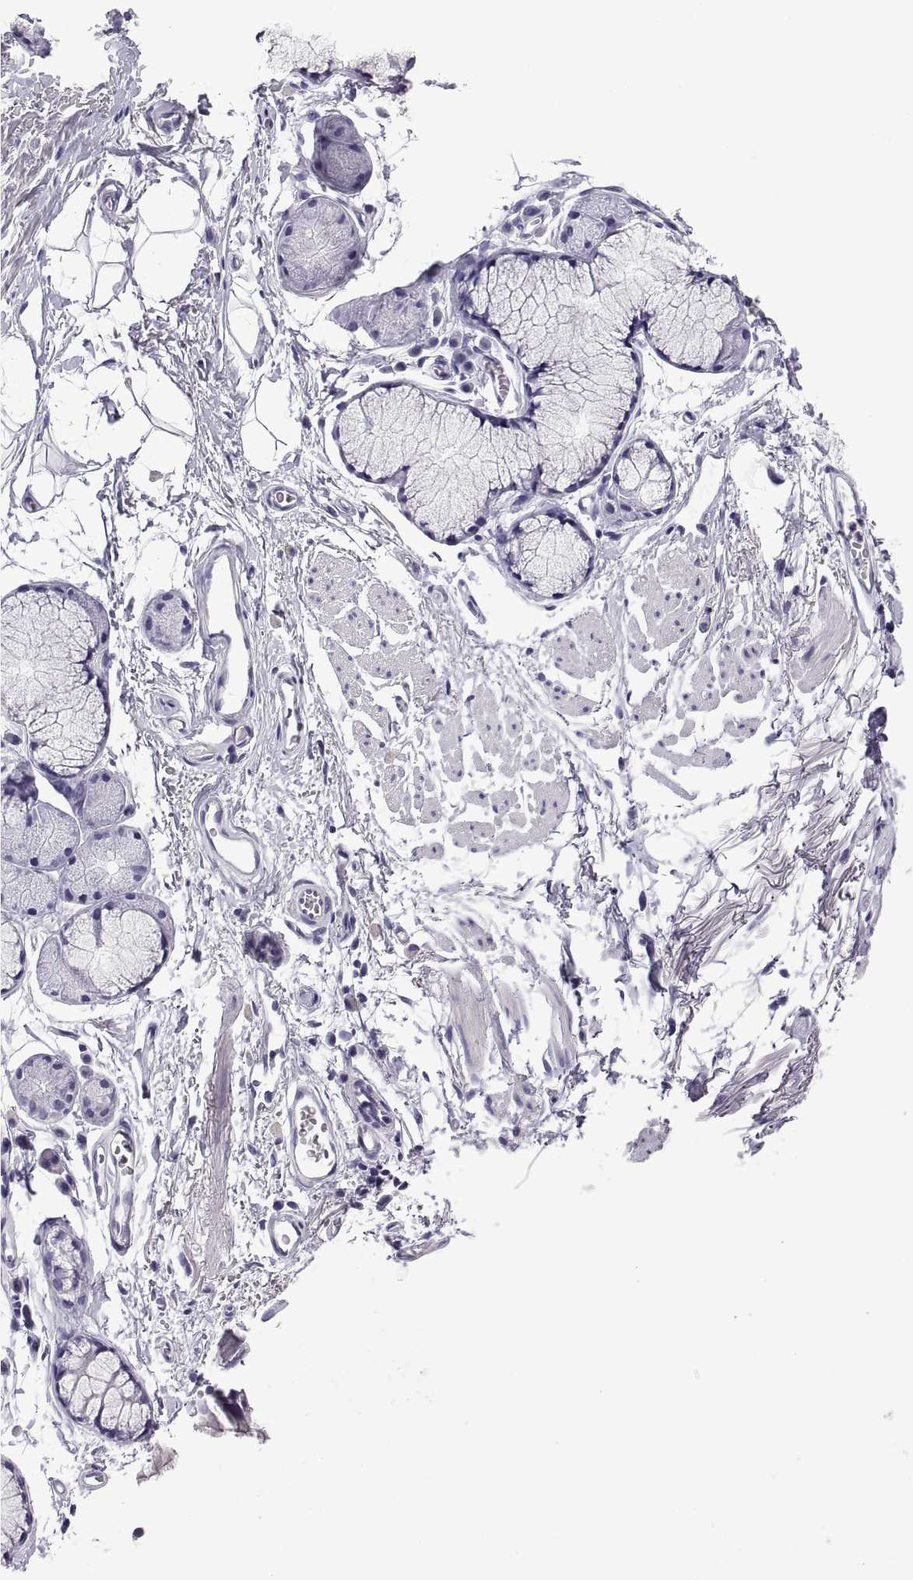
{"staining": {"intensity": "negative", "quantity": "none", "location": "none"}, "tissue": "adipose tissue", "cell_type": "Adipocytes", "image_type": "normal", "snomed": [{"axis": "morphology", "description": "Normal tissue, NOS"}, {"axis": "topography", "description": "Cartilage tissue"}, {"axis": "topography", "description": "Bronchus"}], "caption": "The photomicrograph demonstrates no significant staining in adipocytes of adipose tissue.", "gene": "SPDYE10", "patient": {"sex": "female", "age": 79}}